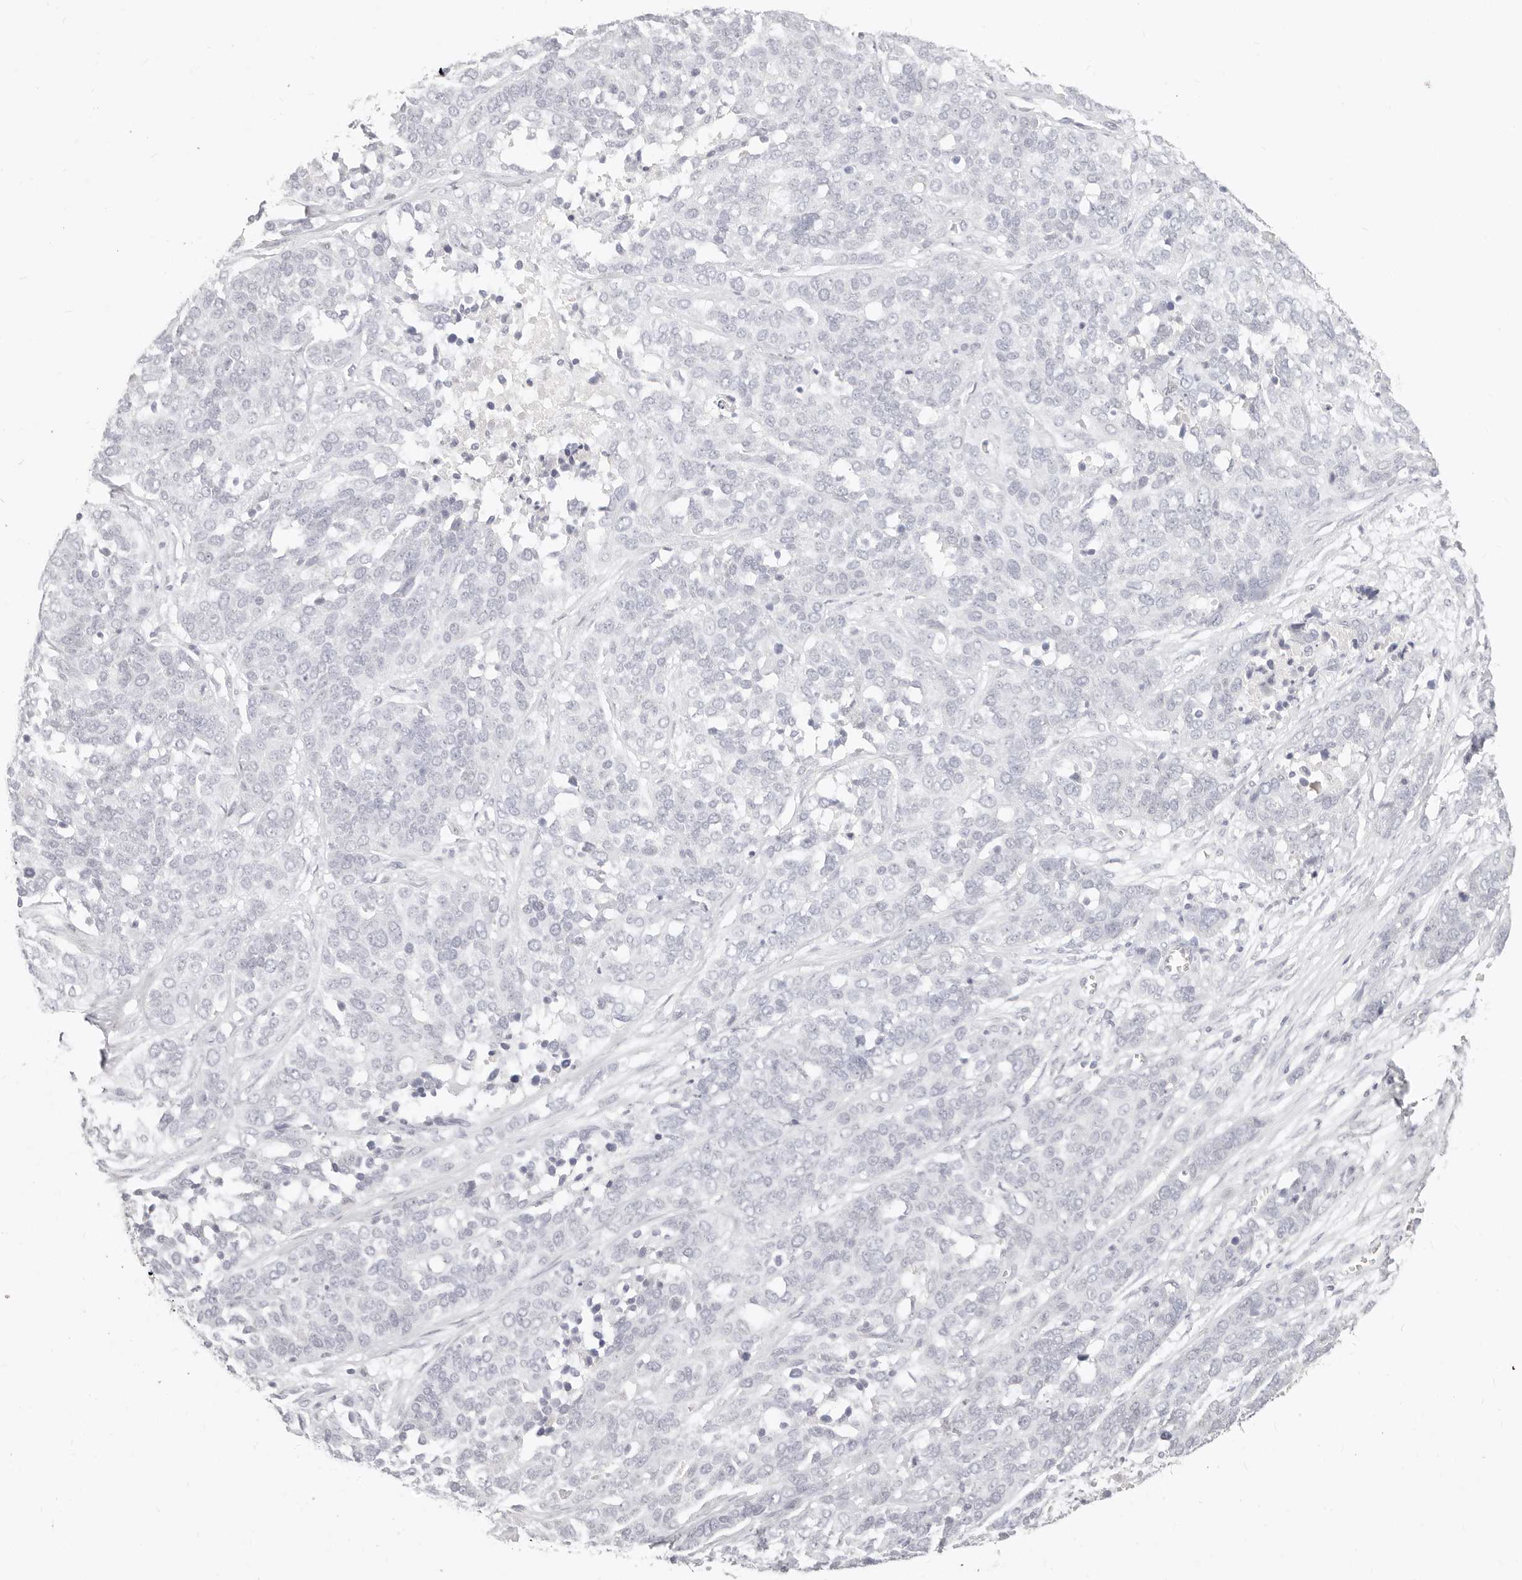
{"staining": {"intensity": "negative", "quantity": "none", "location": "none"}, "tissue": "ovarian cancer", "cell_type": "Tumor cells", "image_type": "cancer", "snomed": [{"axis": "morphology", "description": "Cystadenocarcinoma, serous, NOS"}, {"axis": "topography", "description": "Ovary"}], "caption": "Image shows no significant protein positivity in tumor cells of ovarian serous cystadenocarcinoma.", "gene": "ASCL1", "patient": {"sex": "female", "age": 44}}